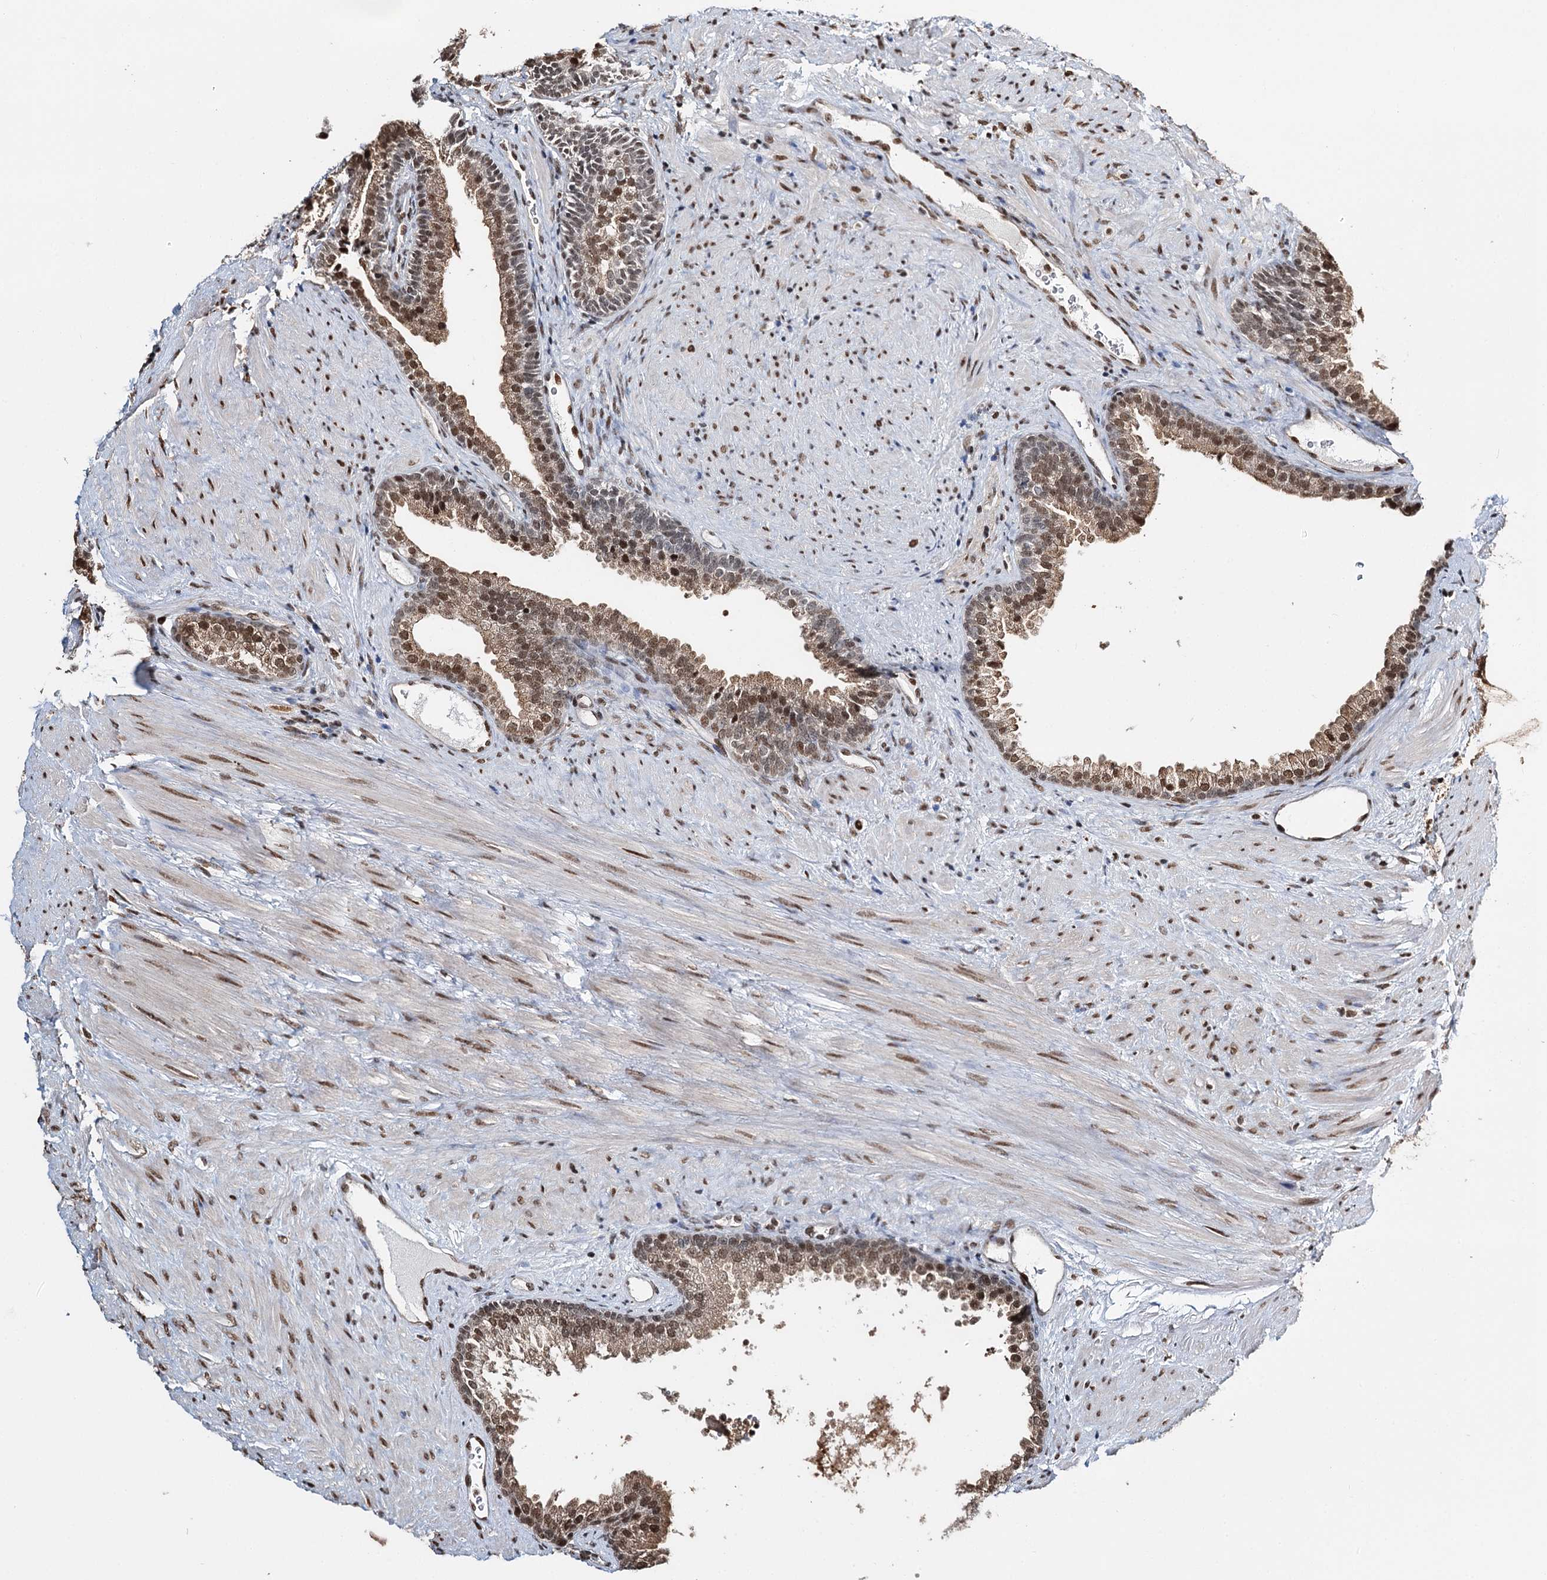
{"staining": {"intensity": "moderate", "quantity": ">75%", "location": "nuclear"}, "tissue": "prostate", "cell_type": "Glandular cells", "image_type": "normal", "snomed": [{"axis": "morphology", "description": "Normal tissue, NOS"}, {"axis": "topography", "description": "Prostate"}], "caption": "Prostate stained with a brown dye demonstrates moderate nuclear positive staining in about >75% of glandular cells.", "gene": "RPS27A", "patient": {"sex": "male", "age": 76}}